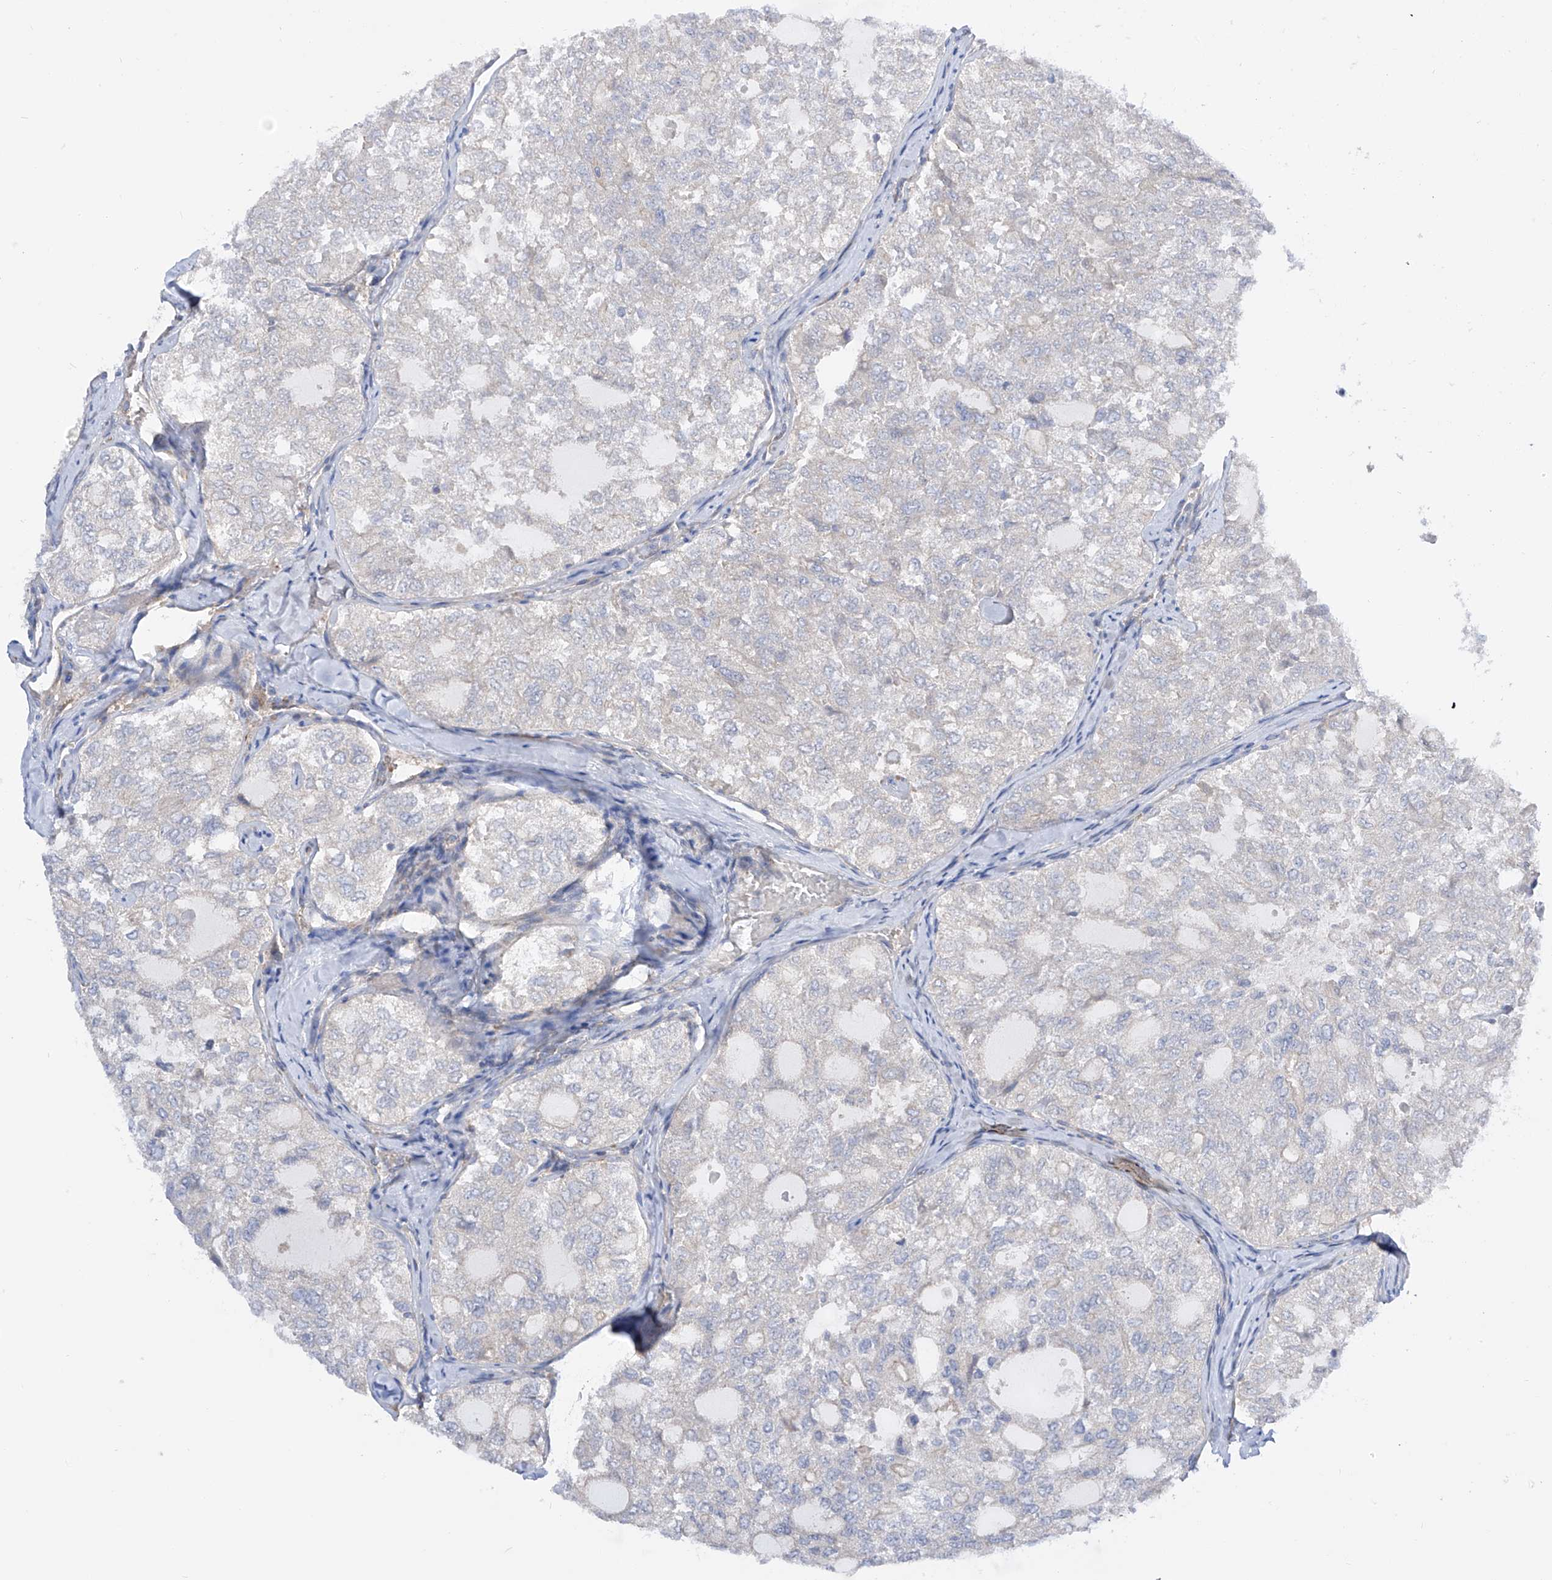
{"staining": {"intensity": "negative", "quantity": "none", "location": "none"}, "tissue": "thyroid cancer", "cell_type": "Tumor cells", "image_type": "cancer", "snomed": [{"axis": "morphology", "description": "Follicular adenoma carcinoma, NOS"}, {"axis": "topography", "description": "Thyroid gland"}], "caption": "DAB immunohistochemical staining of human thyroid follicular adenoma carcinoma demonstrates no significant staining in tumor cells. The staining was performed using DAB (3,3'-diaminobenzidine) to visualize the protein expression in brown, while the nuclei were stained in blue with hematoxylin (Magnification: 20x).", "gene": "LCA5", "patient": {"sex": "male", "age": 75}}